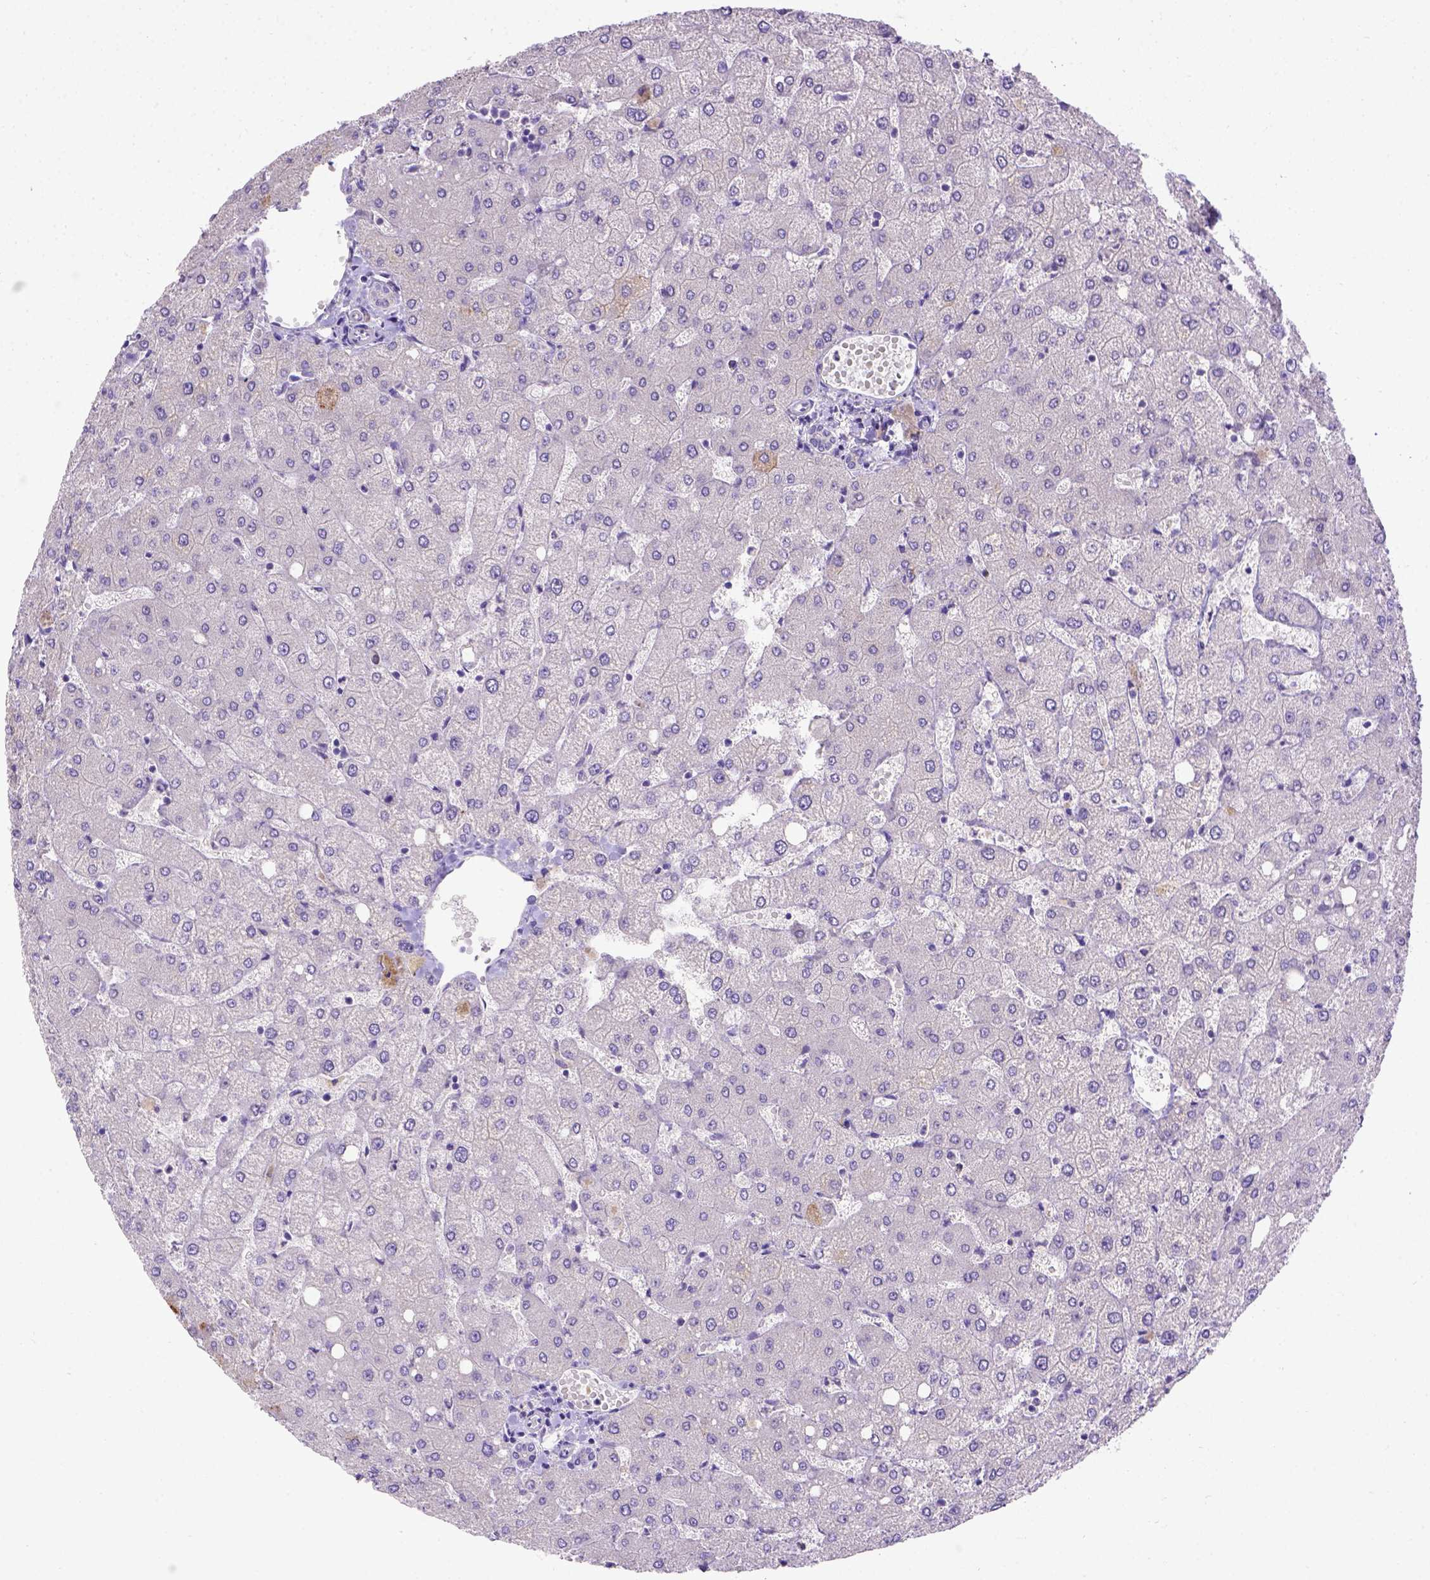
{"staining": {"intensity": "negative", "quantity": "none", "location": "none"}, "tissue": "liver", "cell_type": "Cholangiocytes", "image_type": "normal", "snomed": [{"axis": "morphology", "description": "Normal tissue, NOS"}, {"axis": "topography", "description": "Liver"}], "caption": "The image displays no staining of cholangiocytes in benign liver. (Brightfield microscopy of DAB immunohistochemistry (IHC) at high magnification).", "gene": "B3GAT1", "patient": {"sex": "female", "age": 54}}